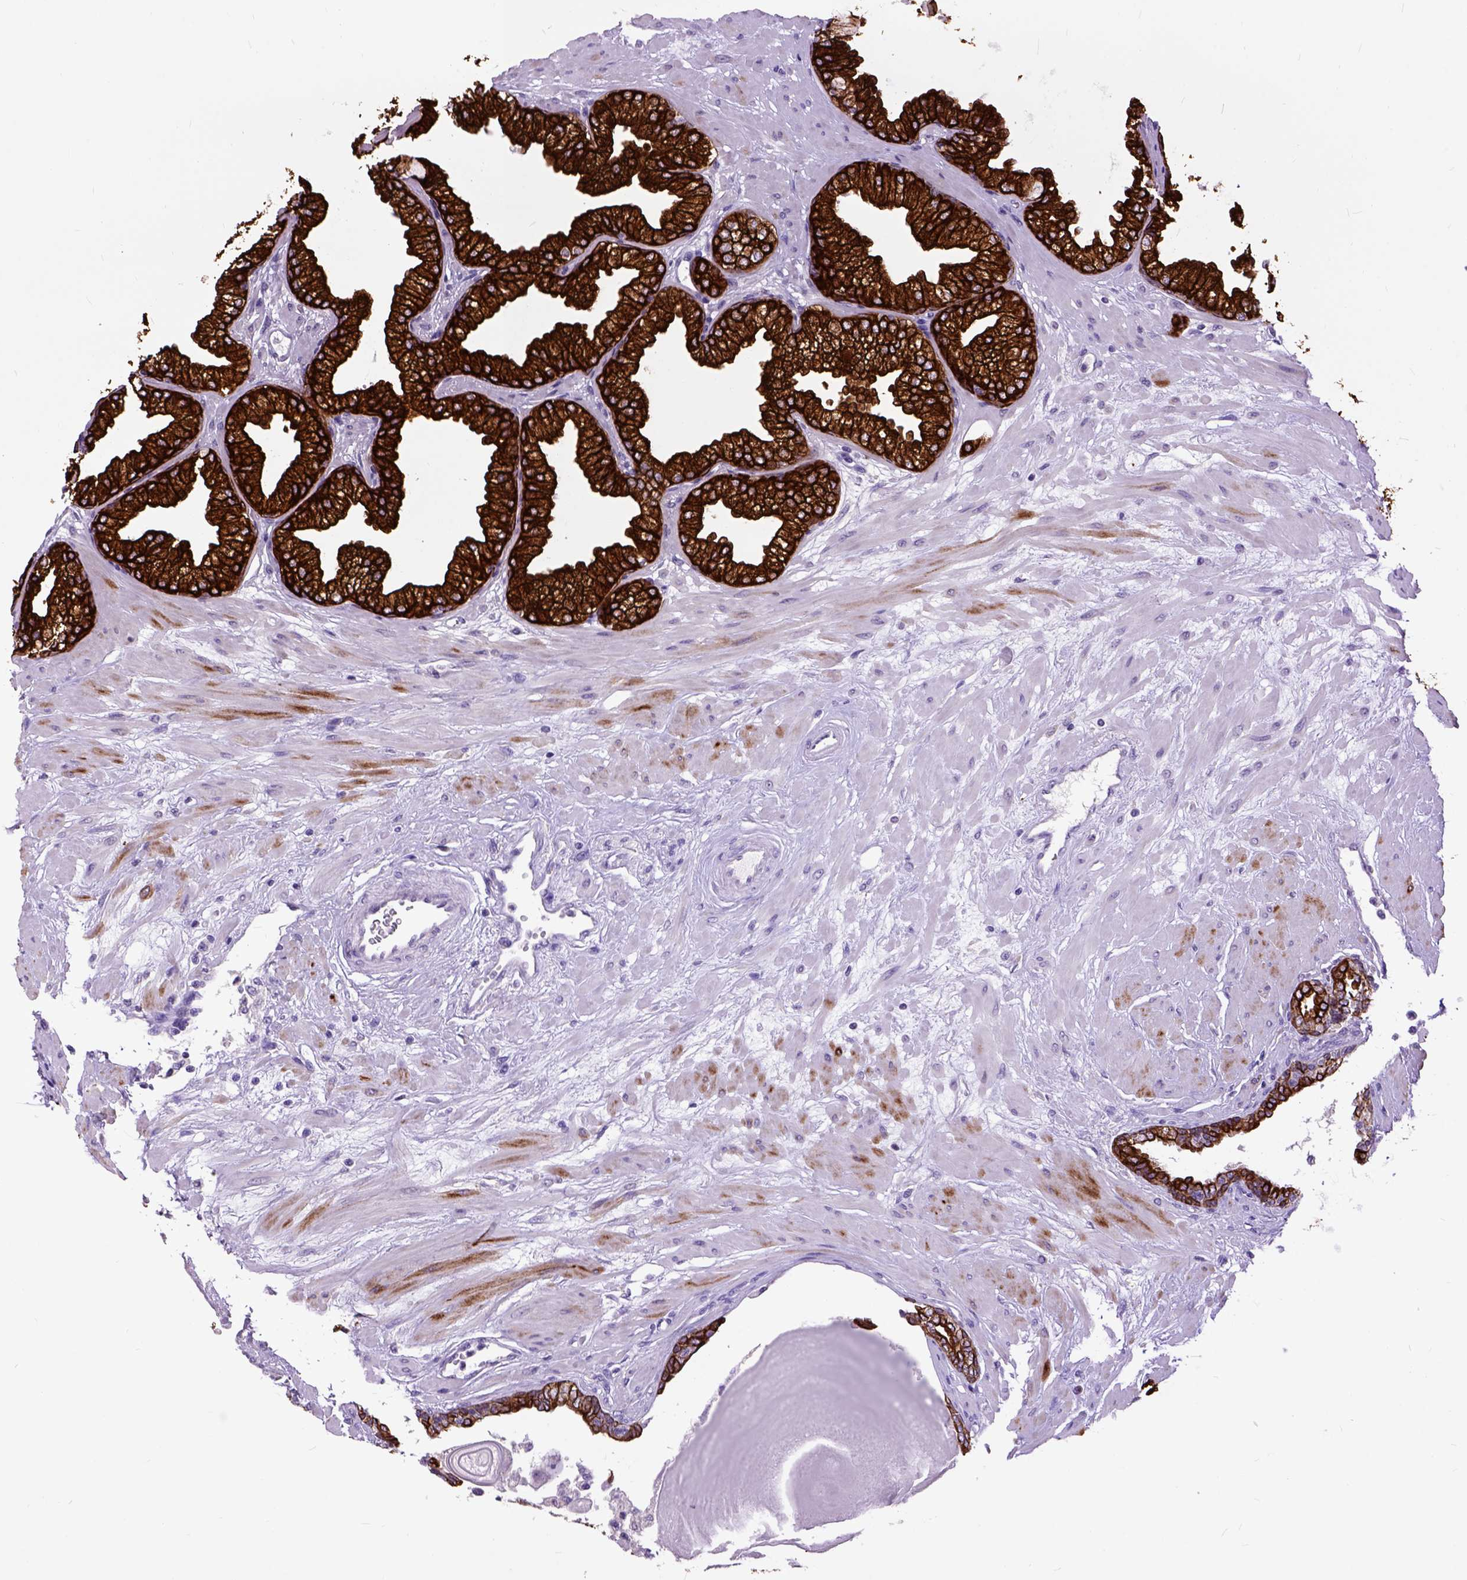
{"staining": {"intensity": "strong", "quantity": ">75%", "location": "cytoplasmic/membranous"}, "tissue": "prostate", "cell_type": "Glandular cells", "image_type": "normal", "snomed": [{"axis": "morphology", "description": "Normal tissue, NOS"}, {"axis": "topography", "description": "Prostate"}, {"axis": "topography", "description": "Peripheral nerve tissue"}], "caption": "Unremarkable prostate demonstrates strong cytoplasmic/membranous positivity in approximately >75% of glandular cells (Brightfield microscopy of DAB IHC at high magnification)..", "gene": "RAB25", "patient": {"sex": "male", "age": 61}}